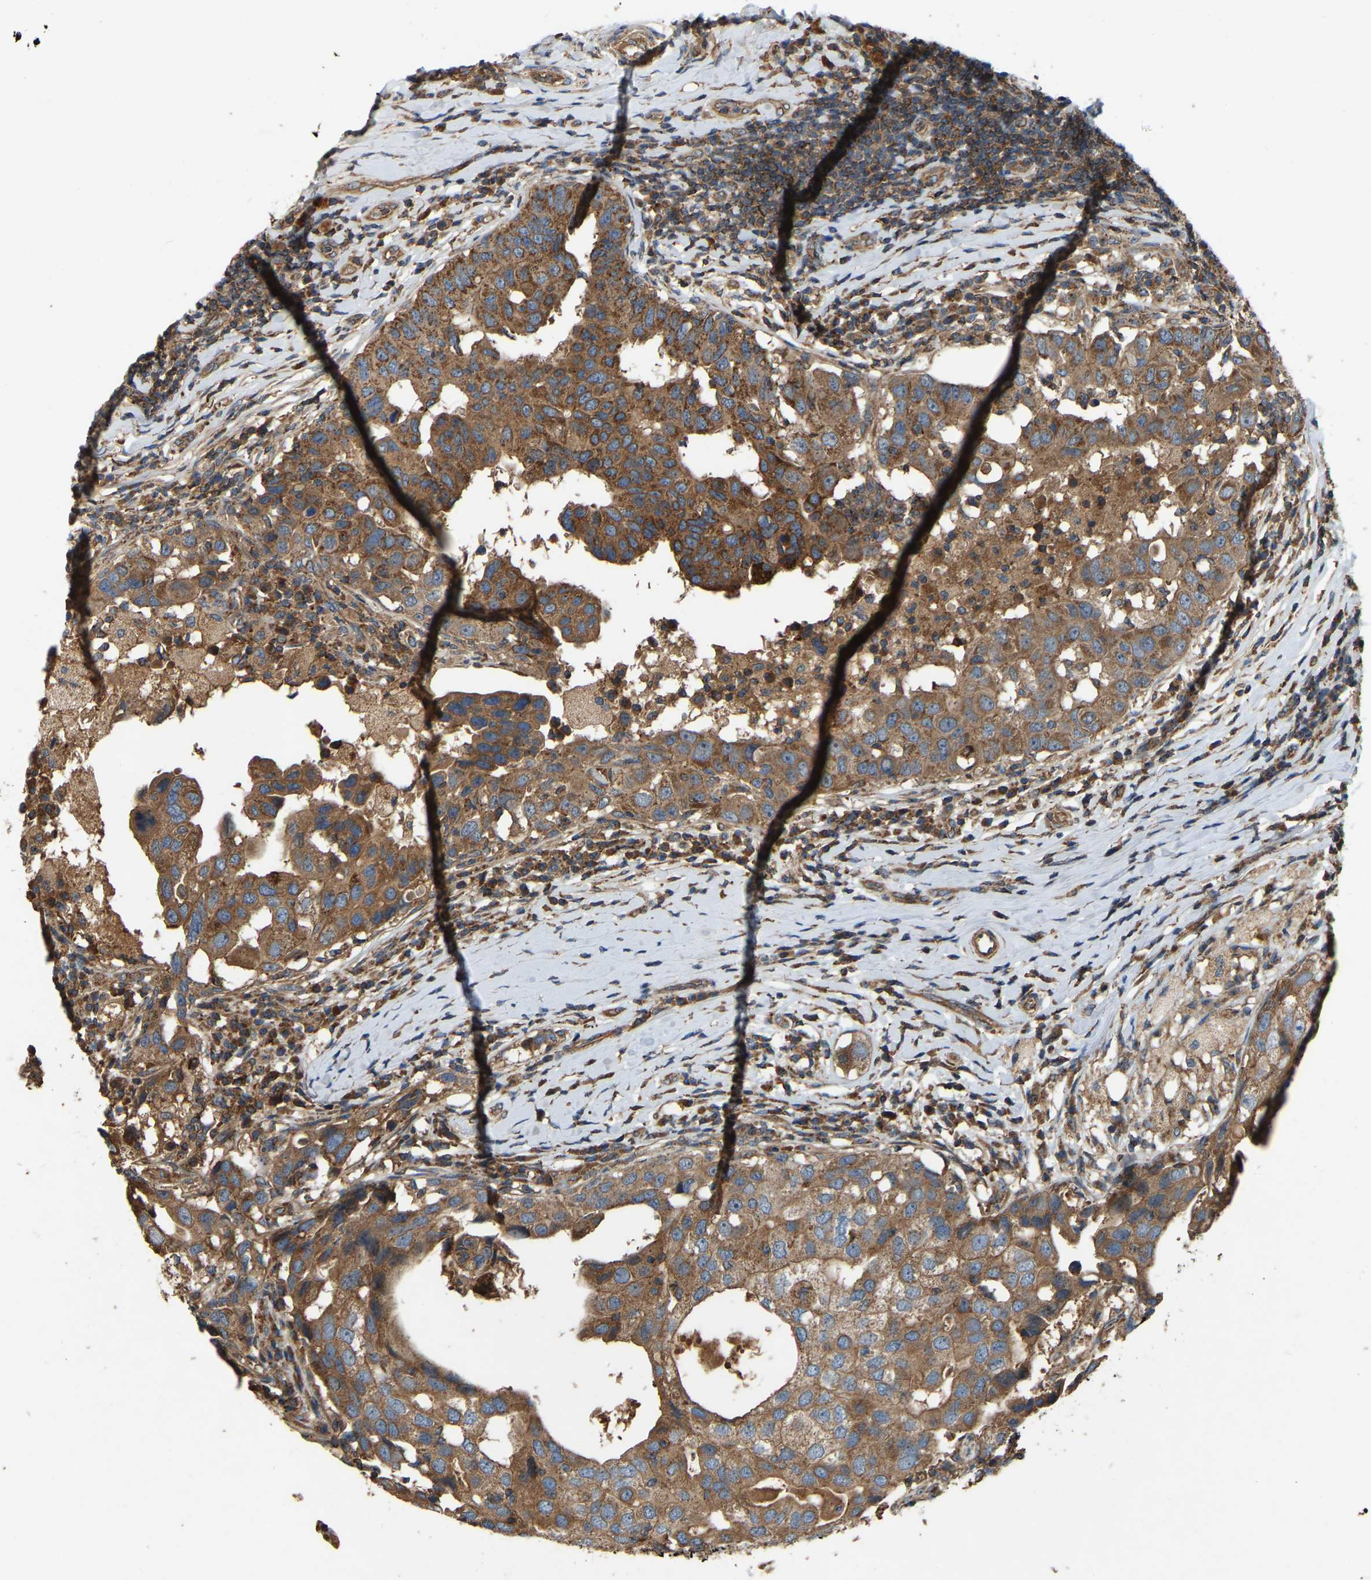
{"staining": {"intensity": "moderate", "quantity": ">75%", "location": "cytoplasmic/membranous"}, "tissue": "breast cancer", "cell_type": "Tumor cells", "image_type": "cancer", "snomed": [{"axis": "morphology", "description": "Duct carcinoma"}, {"axis": "topography", "description": "Breast"}], "caption": "Breast cancer (intraductal carcinoma) tissue reveals moderate cytoplasmic/membranous positivity in about >75% of tumor cells", "gene": "SAMD9L", "patient": {"sex": "female", "age": 27}}